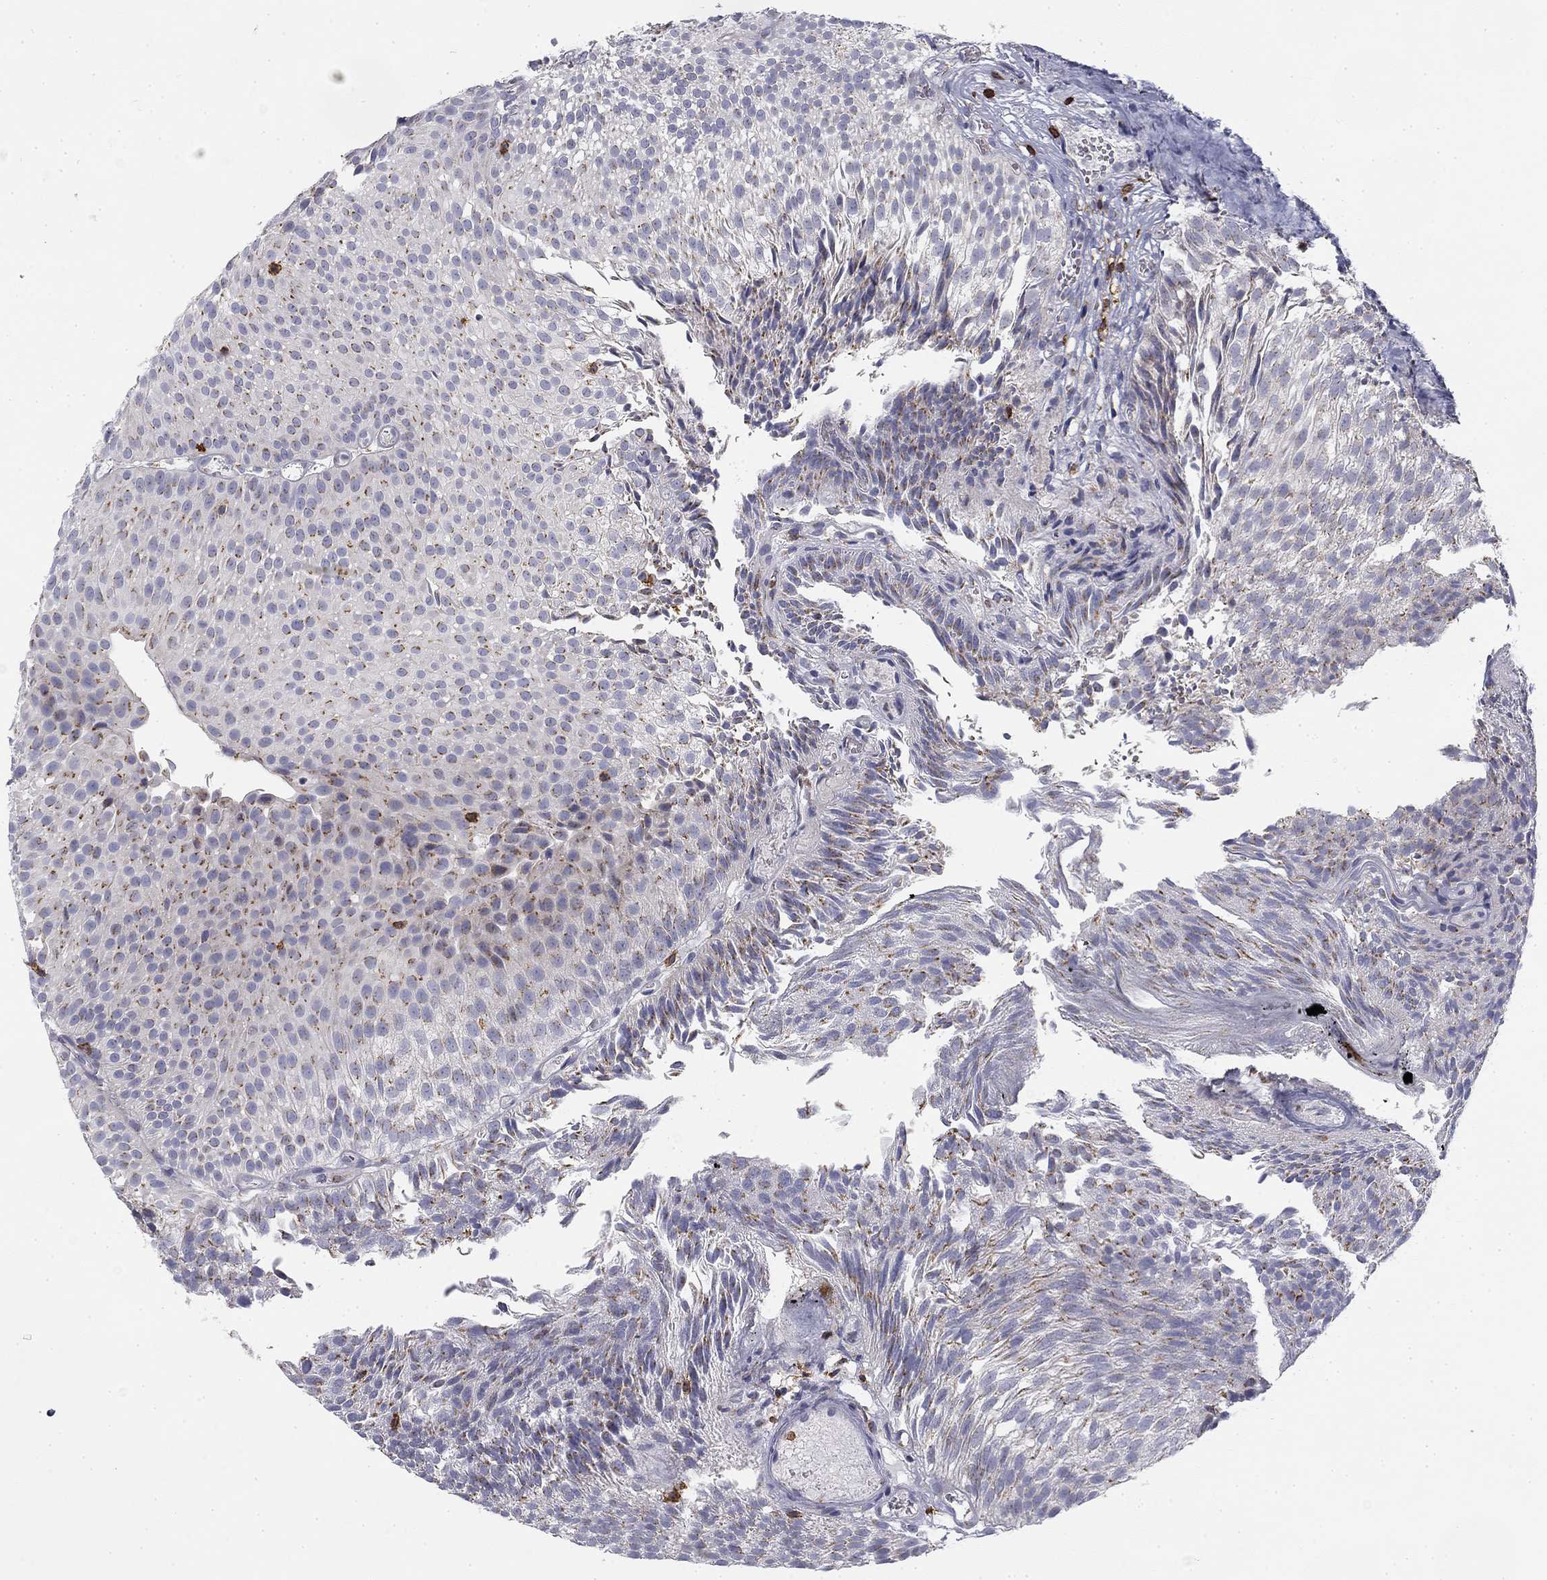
{"staining": {"intensity": "negative", "quantity": "none", "location": "none"}, "tissue": "urothelial cancer", "cell_type": "Tumor cells", "image_type": "cancer", "snomed": [{"axis": "morphology", "description": "Urothelial carcinoma, Low grade"}, {"axis": "topography", "description": "Urinary bladder"}], "caption": "This photomicrograph is of urothelial cancer stained with immunohistochemistry (IHC) to label a protein in brown with the nuclei are counter-stained blue. There is no positivity in tumor cells.", "gene": "TRAT1", "patient": {"sex": "male", "age": 65}}